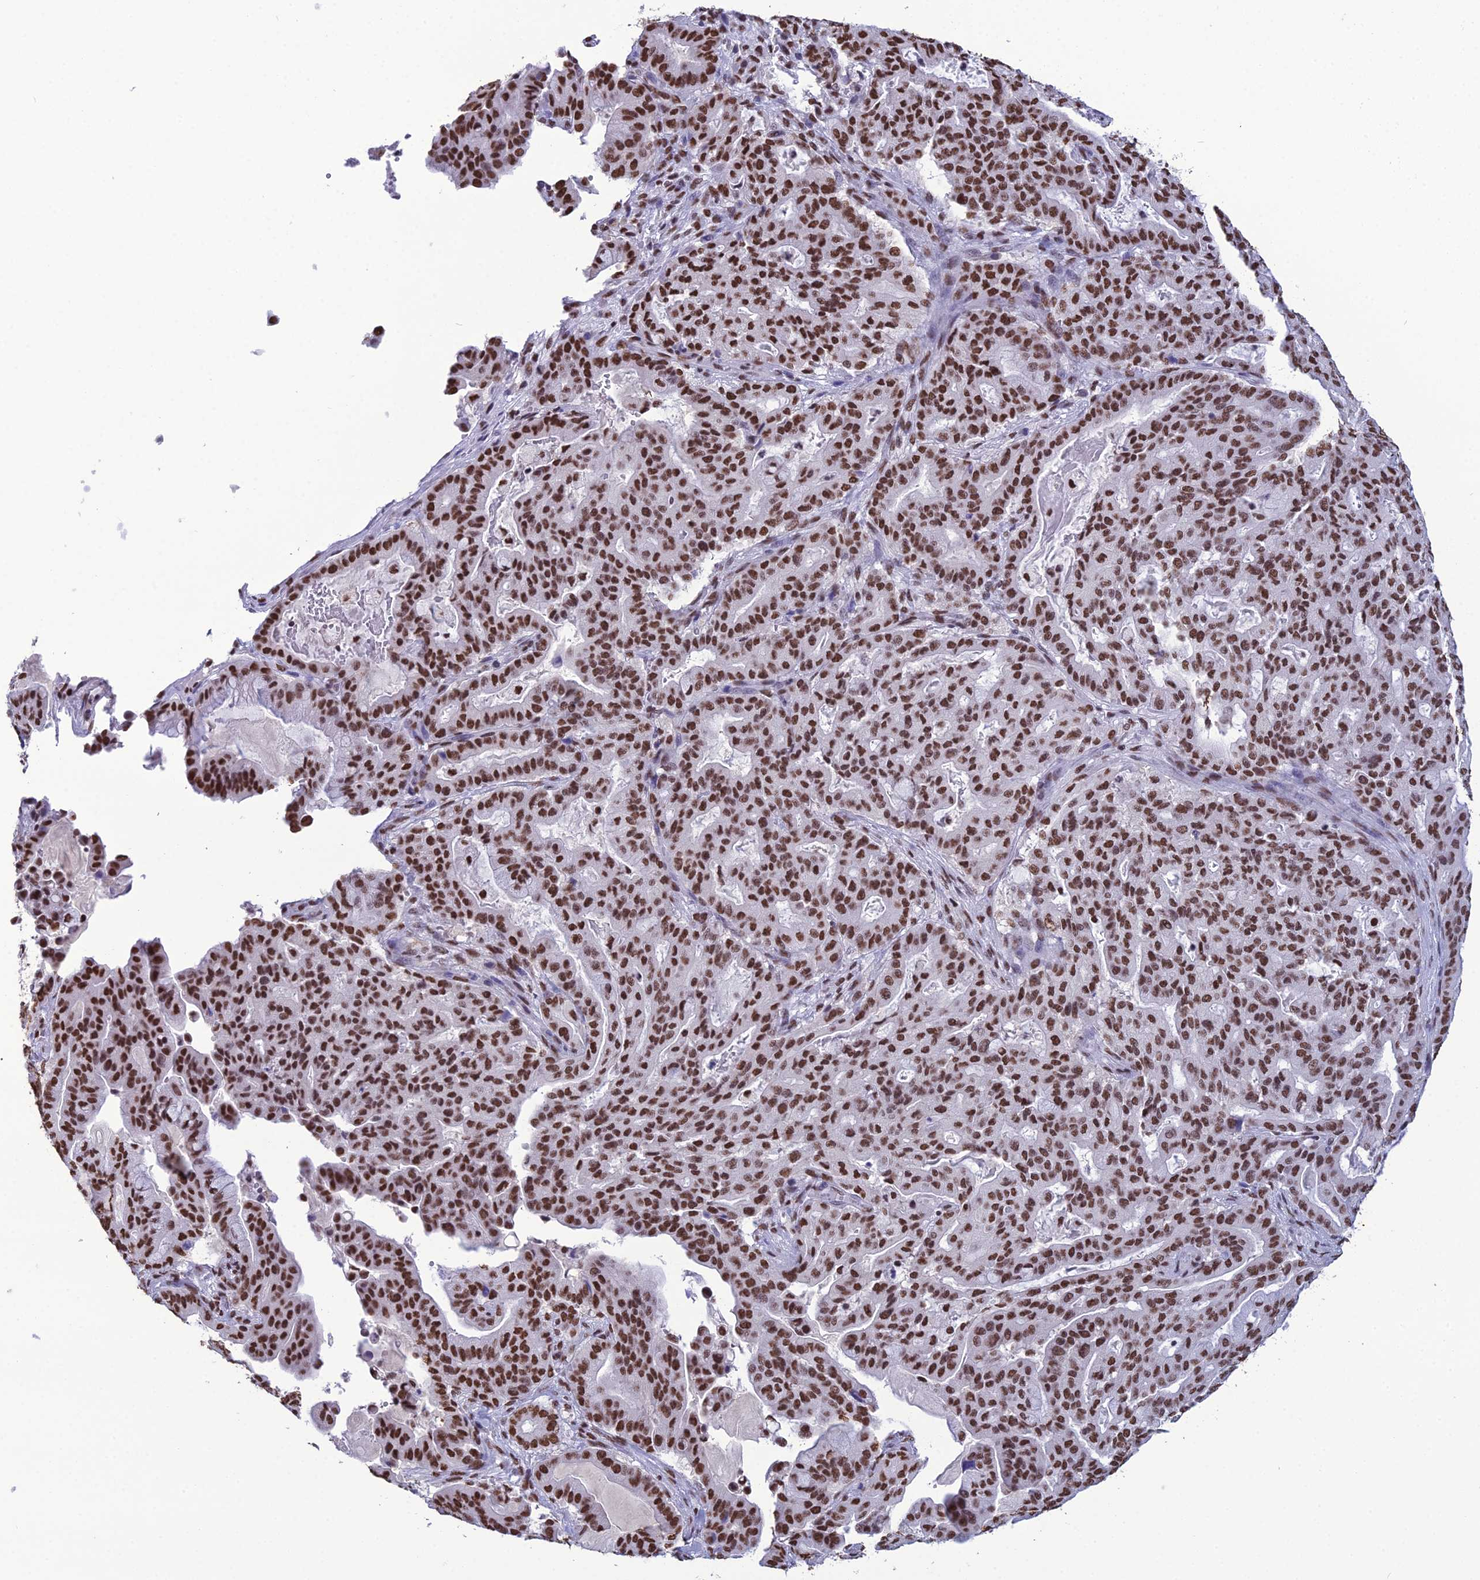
{"staining": {"intensity": "strong", "quantity": ">75%", "location": "nuclear"}, "tissue": "pancreatic cancer", "cell_type": "Tumor cells", "image_type": "cancer", "snomed": [{"axis": "morphology", "description": "Adenocarcinoma, NOS"}, {"axis": "topography", "description": "Pancreas"}], "caption": "Pancreatic cancer was stained to show a protein in brown. There is high levels of strong nuclear positivity in approximately >75% of tumor cells. The protein is shown in brown color, while the nuclei are stained blue.", "gene": "PRAMEF12", "patient": {"sex": "male", "age": 63}}